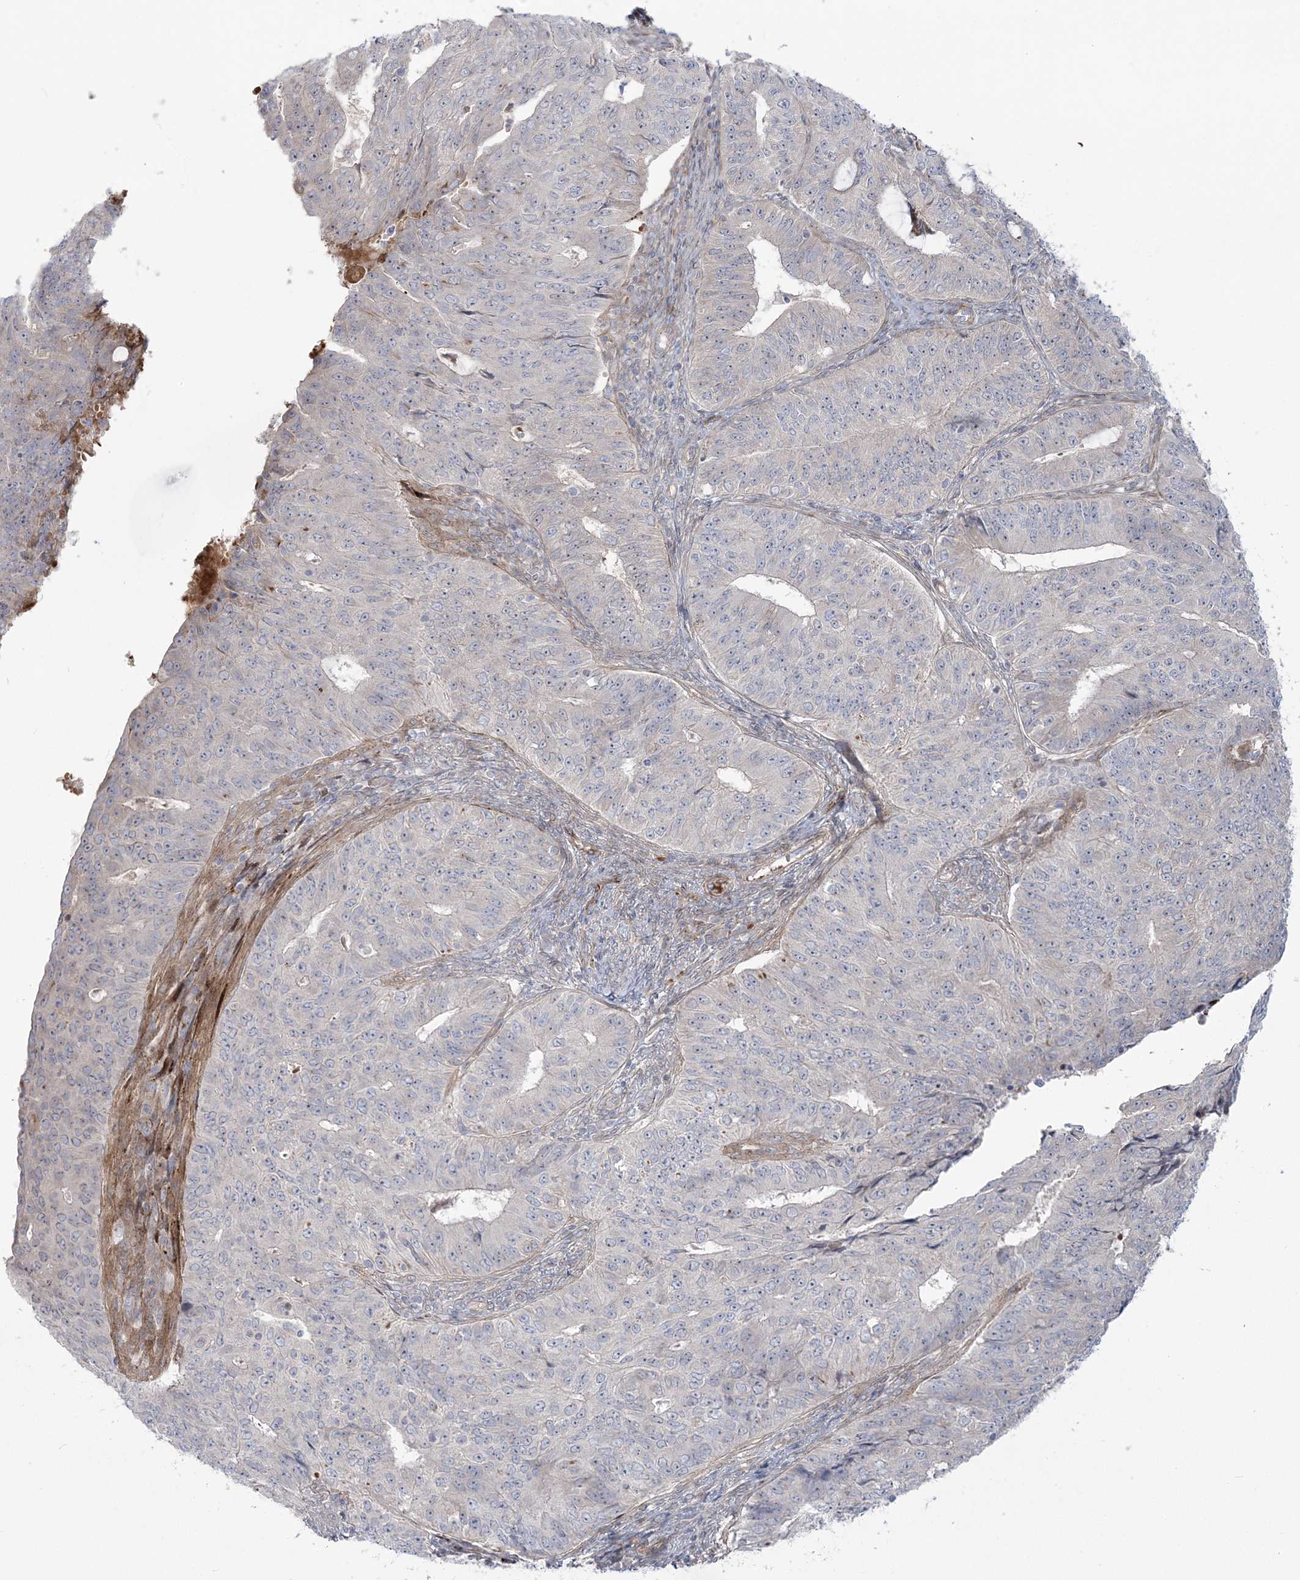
{"staining": {"intensity": "weak", "quantity": "<25%", "location": "cytoplasmic/membranous"}, "tissue": "endometrial cancer", "cell_type": "Tumor cells", "image_type": "cancer", "snomed": [{"axis": "morphology", "description": "Adenocarcinoma, NOS"}, {"axis": "topography", "description": "Endometrium"}], "caption": "An IHC image of endometrial cancer is shown. There is no staining in tumor cells of endometrial cancer.", "gene": "NUDT9", "patient": {"sex": "female", "age": 32}}